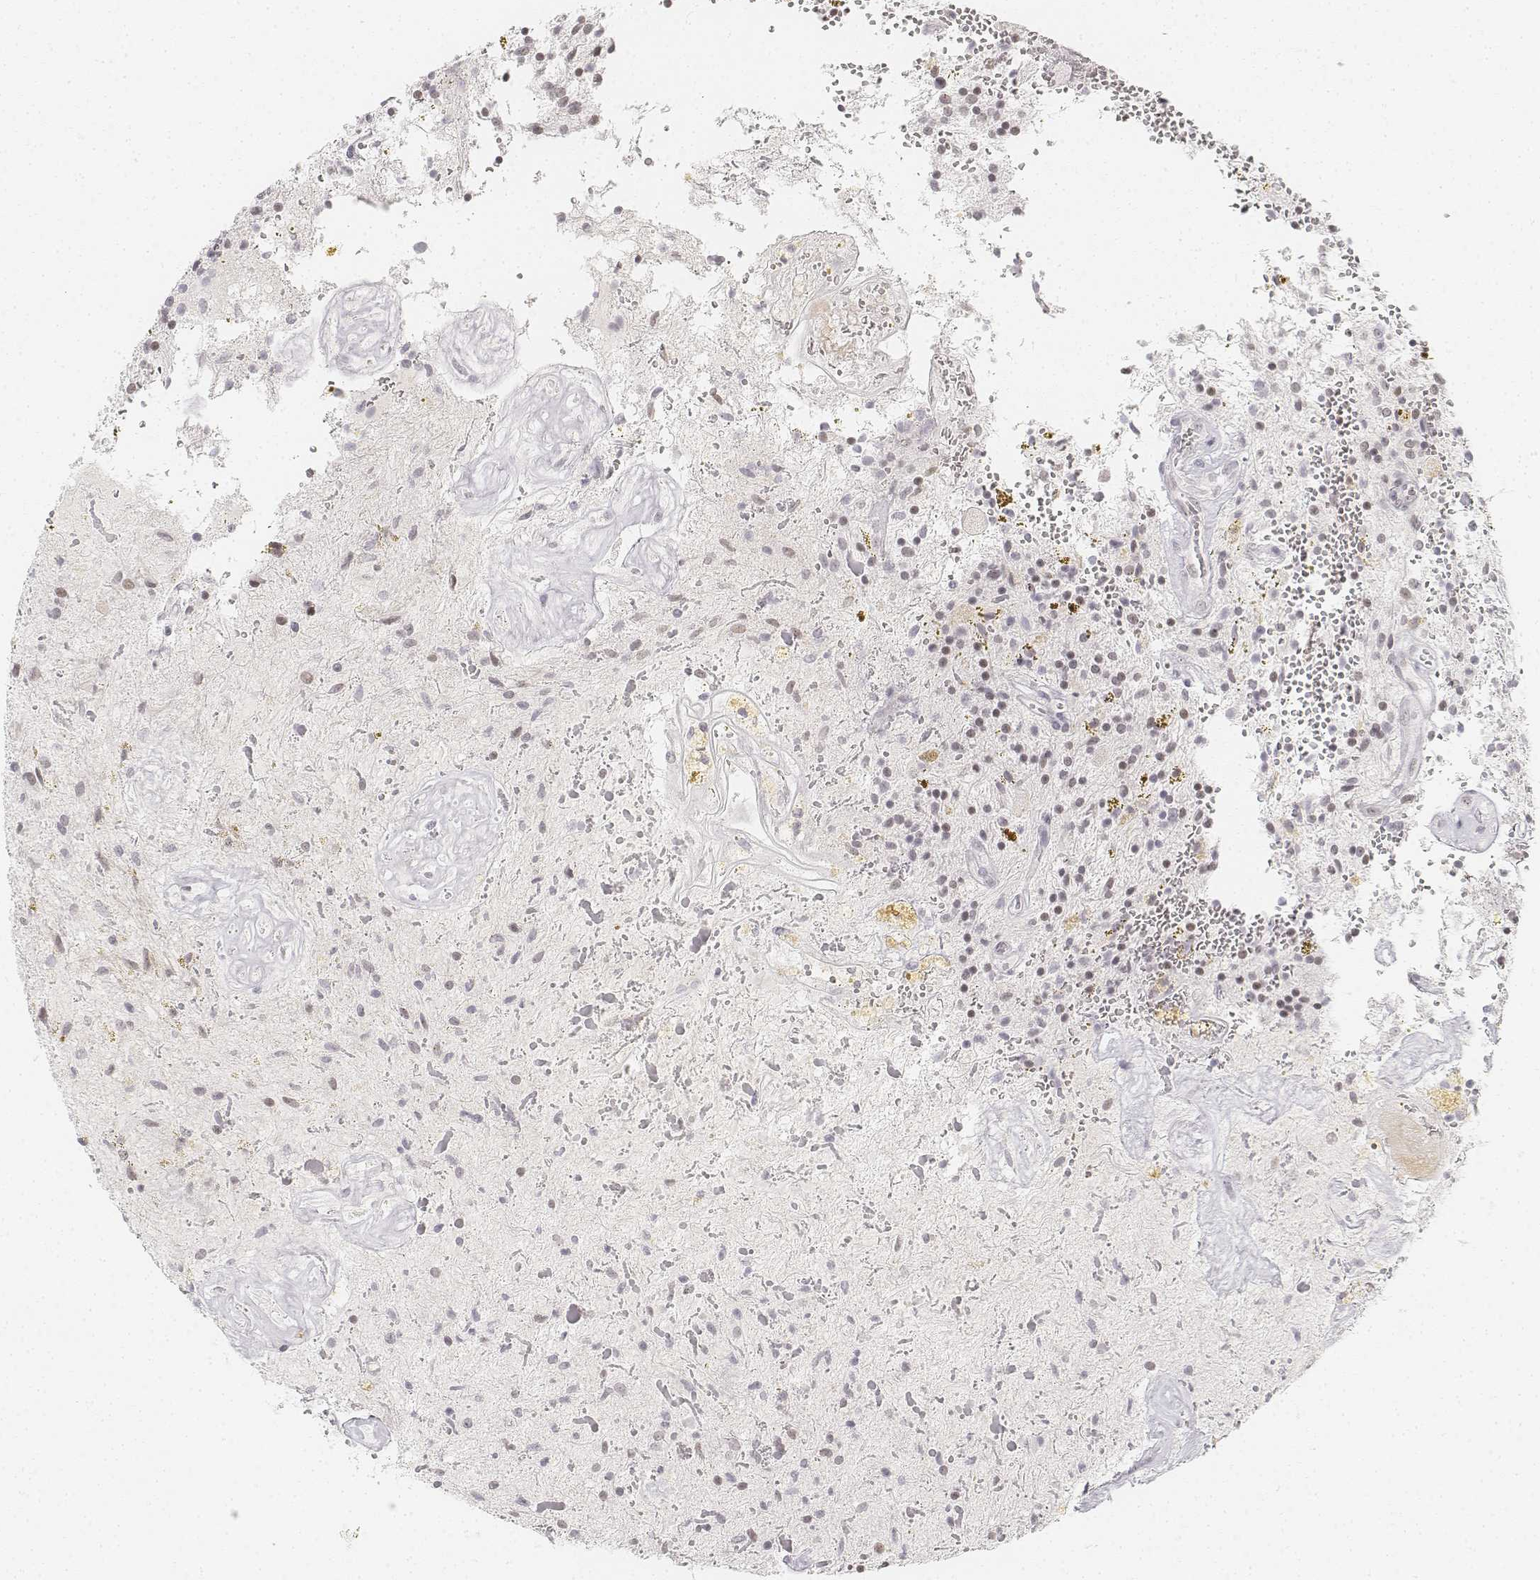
{"staining": {"intensity": "negative", "quantity": "none", "location": "none"}, "tissue": "glioma", "cell_type": "Tumor cells", "image_type": "cancer", "snomed": [{"axis": "morphology", "description": "Glioma, malignant, Low grade"}, {"axis": "topography", "description": "Cerebellum"}], "caption": "A histopathology image of human glioma is negative for staining in tumor cells.", "gene": "KRTAP2-1", "patient": {"sex": "female", "age": 14}}